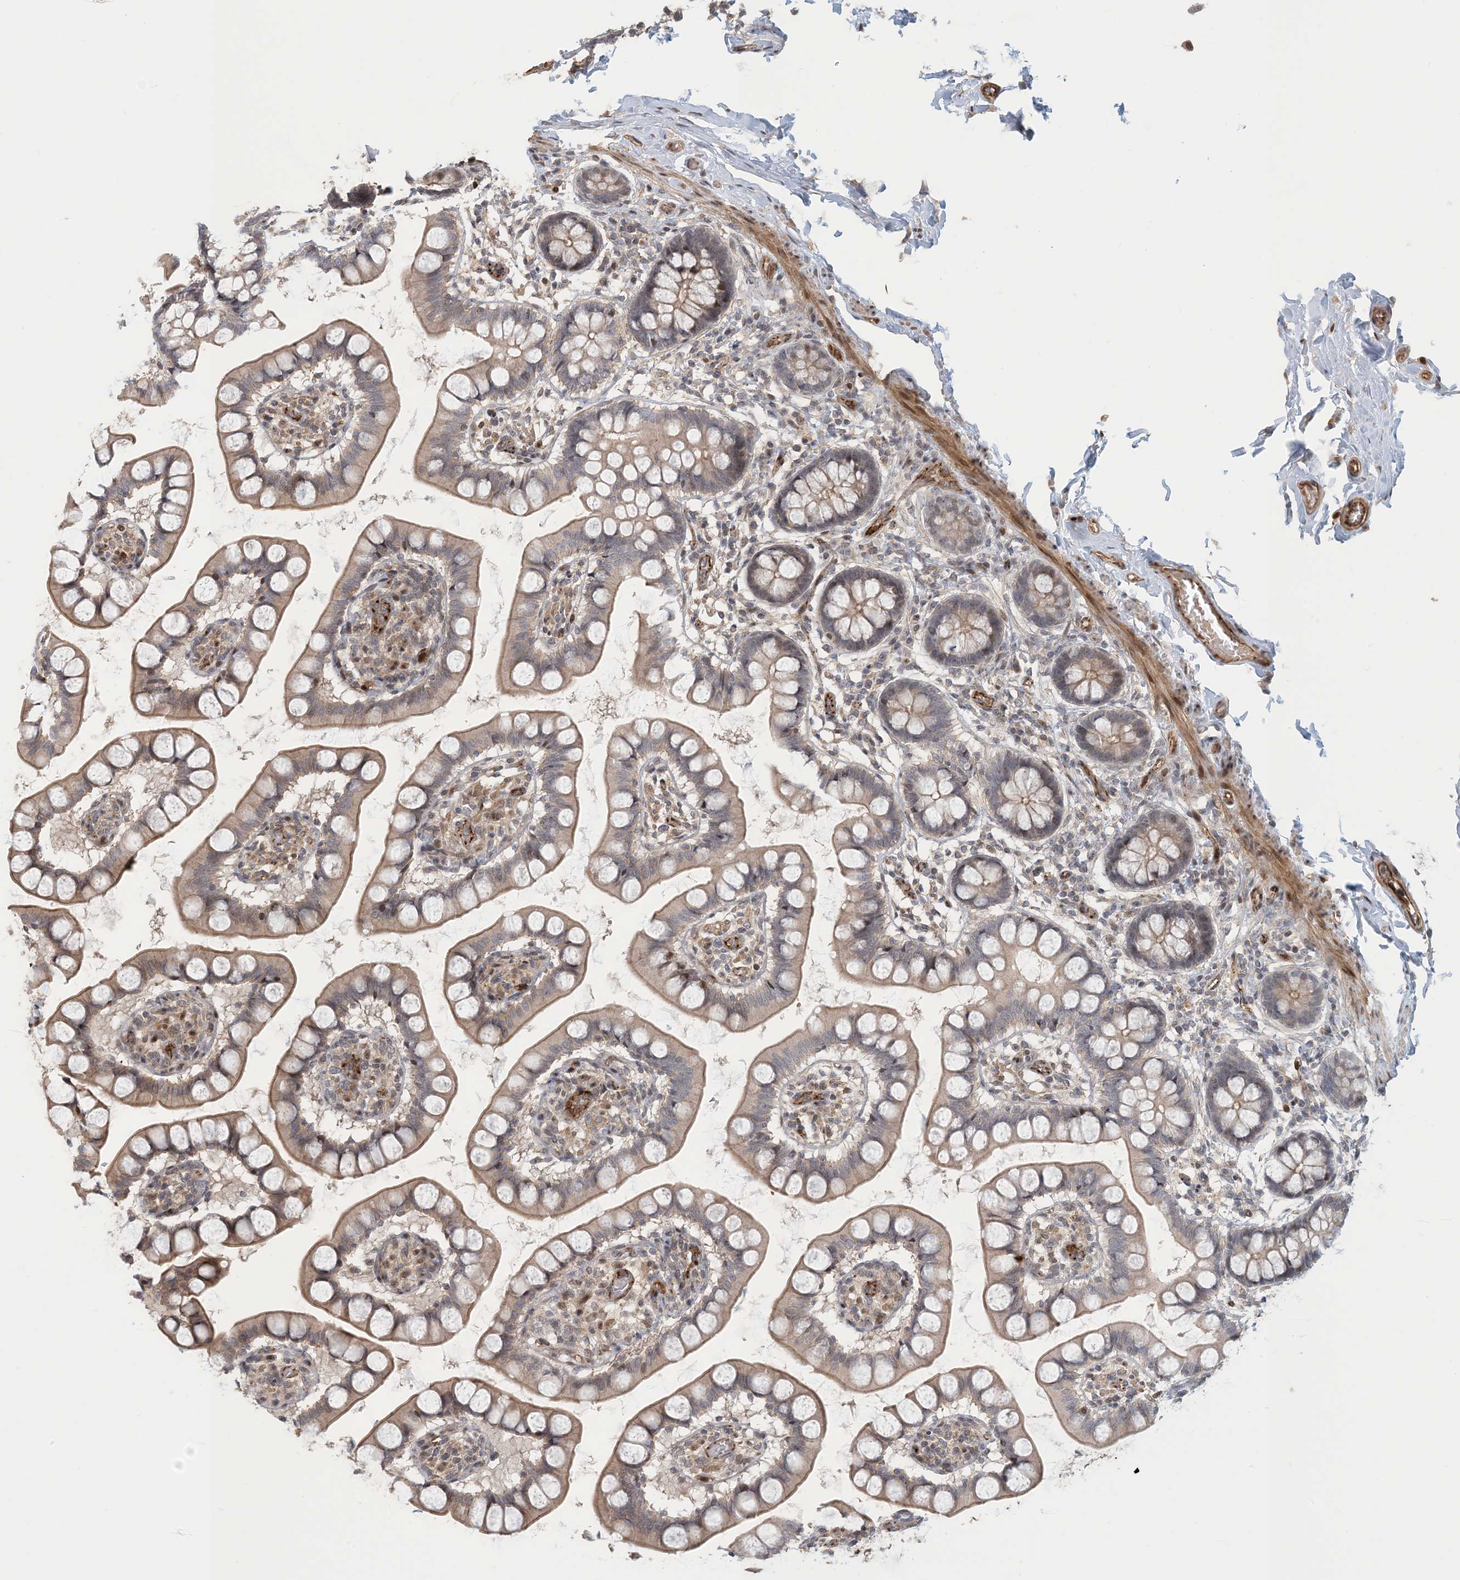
{"staining": {"intensity": "weak", "quantity": "25%-75%", "location": "cytoplasmic/membranous"}, "tissue": "small intestine", "cell_type": "Glandular cells", "image_type": "normal", "snomed": [{"axis": "morphology", "description": "Normal tissue, NOS"}, {"axis": "topography", "description": "Small intestine"}], "caption": "IHC photomicrograph of normal small intestine stained for a protein (brown), which displays low levels of weak cytoplasmic/membranous expression in approximately 25%-75% of glandular cells.", "gene": "MAPKBP1", "patient": {"sex": "male", "age": 52}}